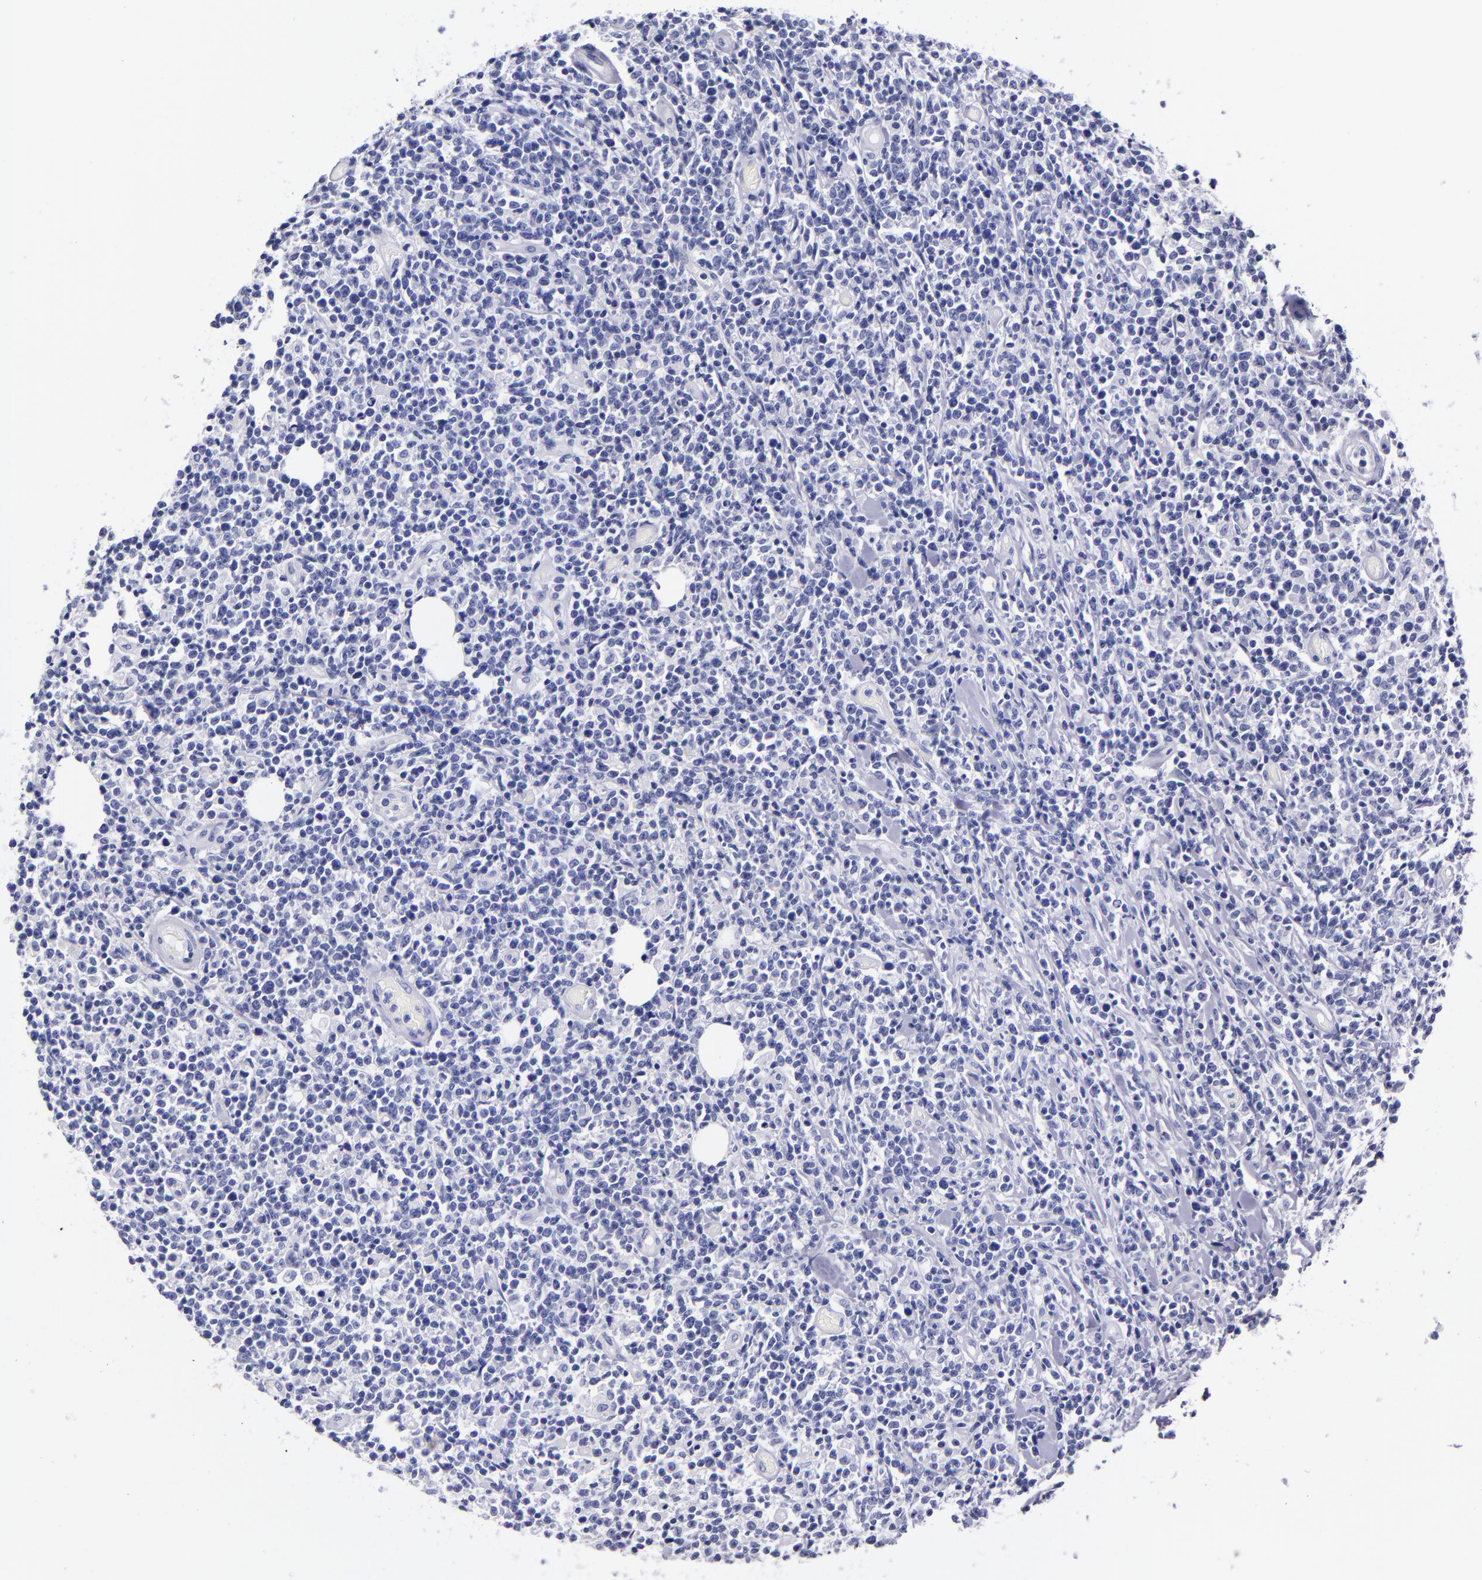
{"staining": {"intensity": "negative", "quantity": "none", "location": "none"}, "tissue": "lymphoma", "cell_type": "Tumor cells", "image_type": "cancer", "snomed": [{"axis": "morphology", "description": "Malignant lymphoma, non-Hodgkin's type, High grade"}, {"axis": "topography", "description": "Colon"}], "caption": "Immunohistochemistry (IHC) of high-grade malignant lymphoma, non-Hodgkin's type displays no positivity in tumor cells. Nuclei are stained in blue.", "gene": "SV2A", "patient": {"sex": "male", "age": 82}}